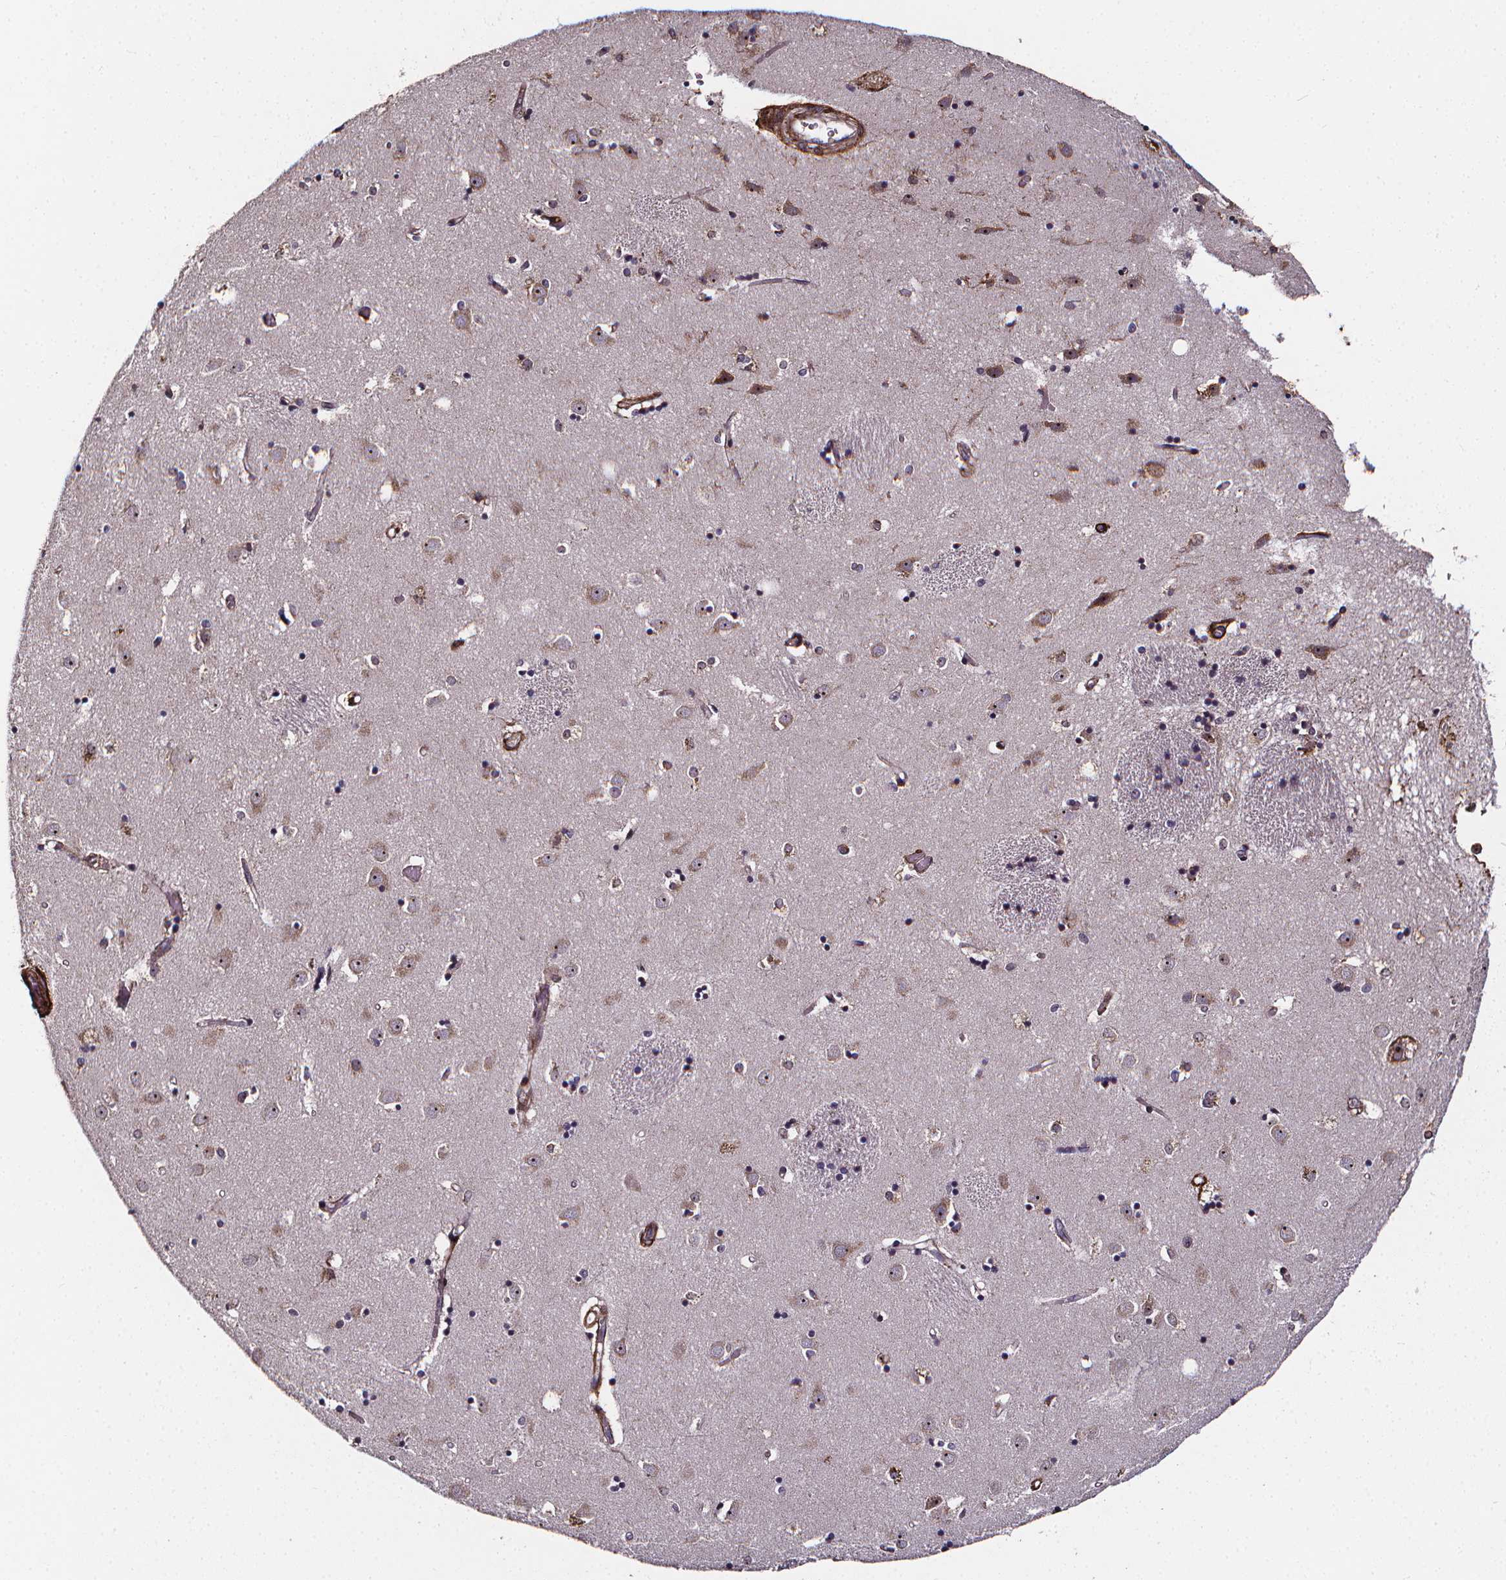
{"staining": {"intensity": "weak", "quantity": "<25%", "location": "cytoplasmic/membranous"}, "tissue": "caudate", "cell_type": "Glial cells", "image_type": "normal", "snomed": [{"axis": "morphology", "description": "Normal tissue, NOS"}, {"axis": "topography", "description": "Lateral ventricle wall"}], "caption": "A histopathology image of caudate stained for a protein shows no brown staining in glial cells. (Brightfield microscopy of DAB (3,3'-diaminobenzidine) IHC at high magnification).", "gene": "AEBP1", "patient": {"sex": "male", "age": 54}}